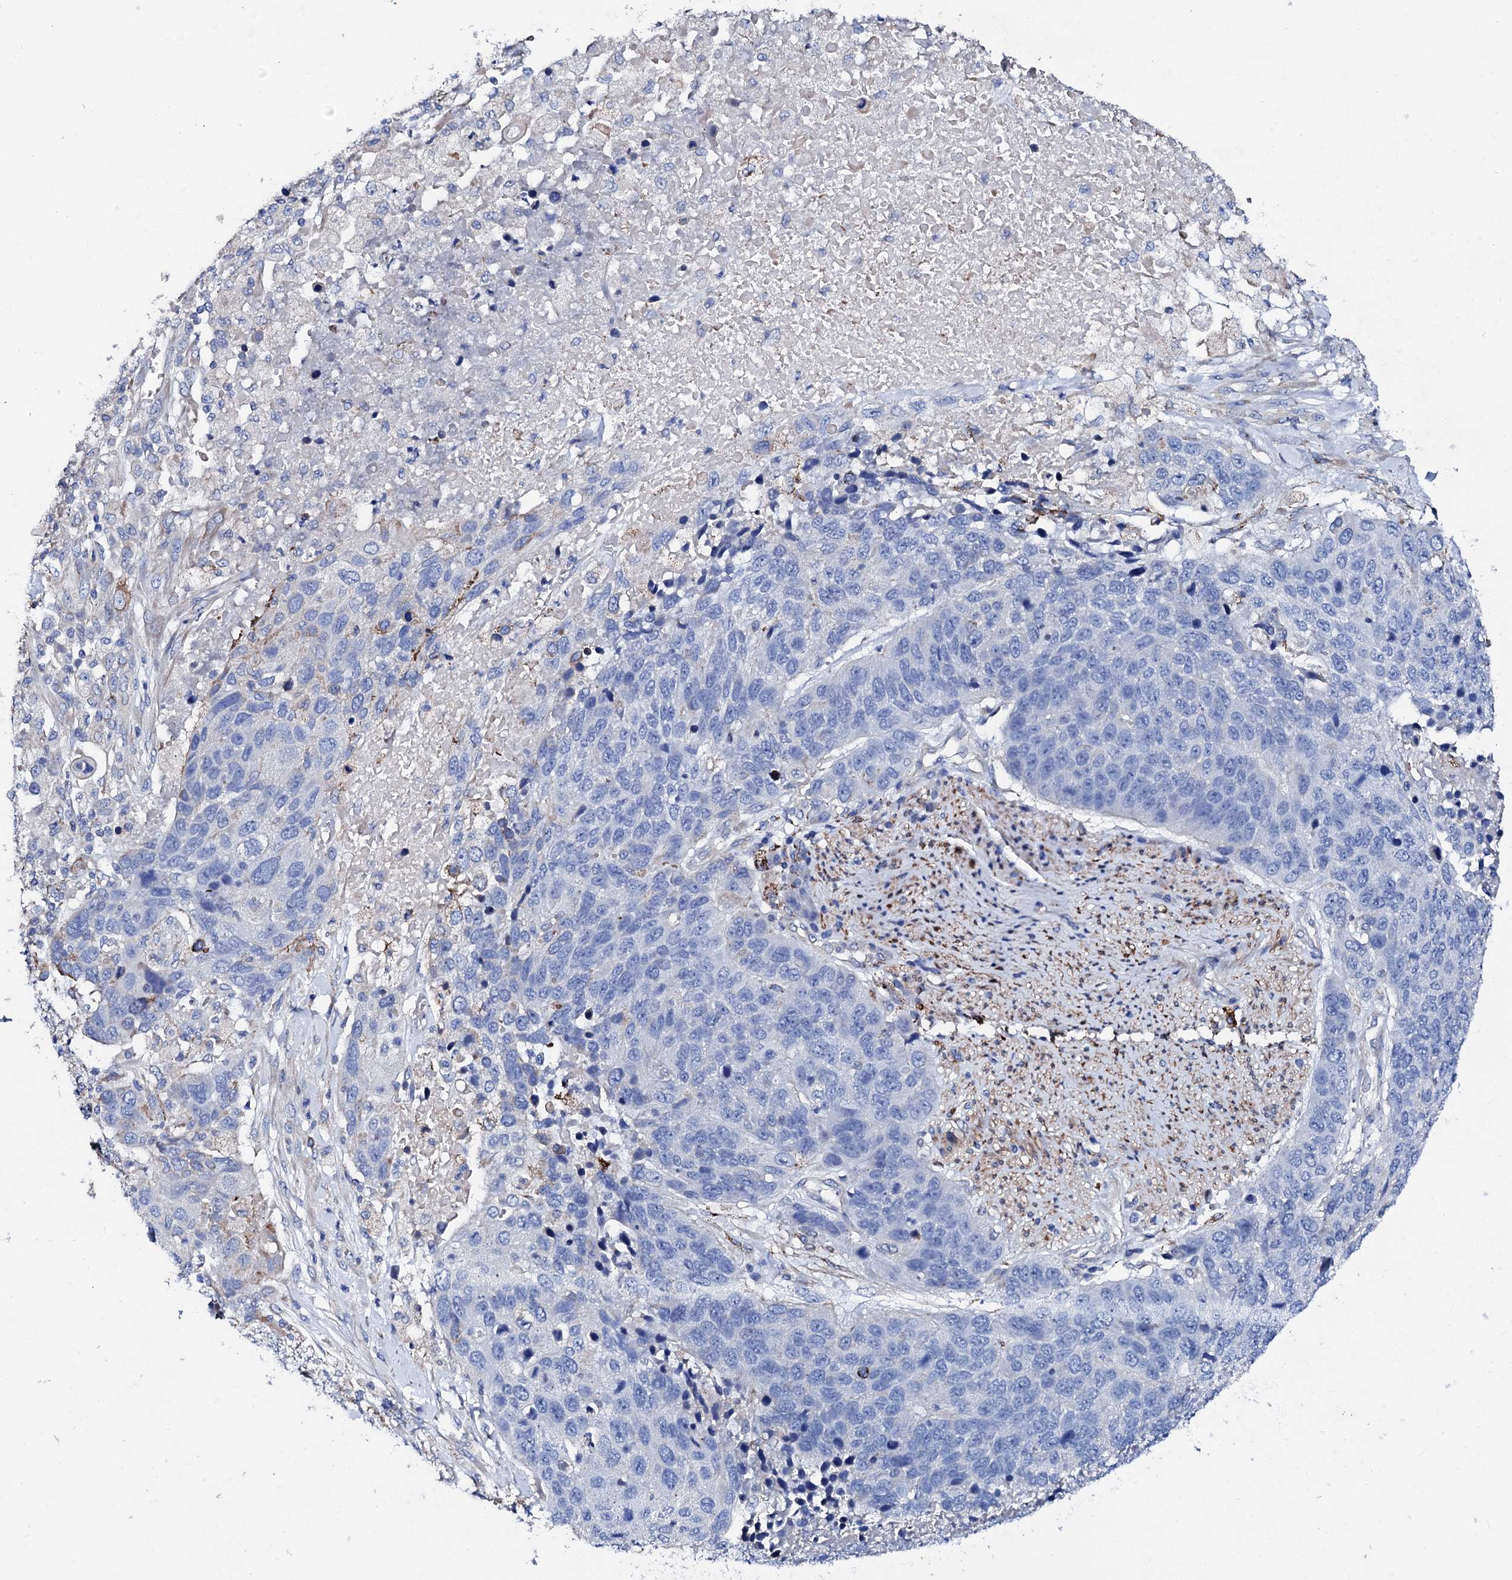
{"staining": {"intensity": "negative", "quantity": "none", "location": "none"}, "tissue": "lung cancer", "cell_type": "Tumor cells", "image_type": "cancer", "snomed": [{"axis": "morphology", "description": "Normal tissue, NOS"}, {"axis": "morphology", "description": "Squamous cell carcinoma, NOS"}, {"axis": "topography", "description": "Lymph node"}, {"axis": "topography", "description": "Lung"}], "caption": "High magnification brightfield microscopy of lung cancer stained with DAB (brown) and counterstained with hematoxylin (blue): tumor cells show no significant staining.", "gene": "KLHL32", "patient": {"sex": "male", "age": 66}}